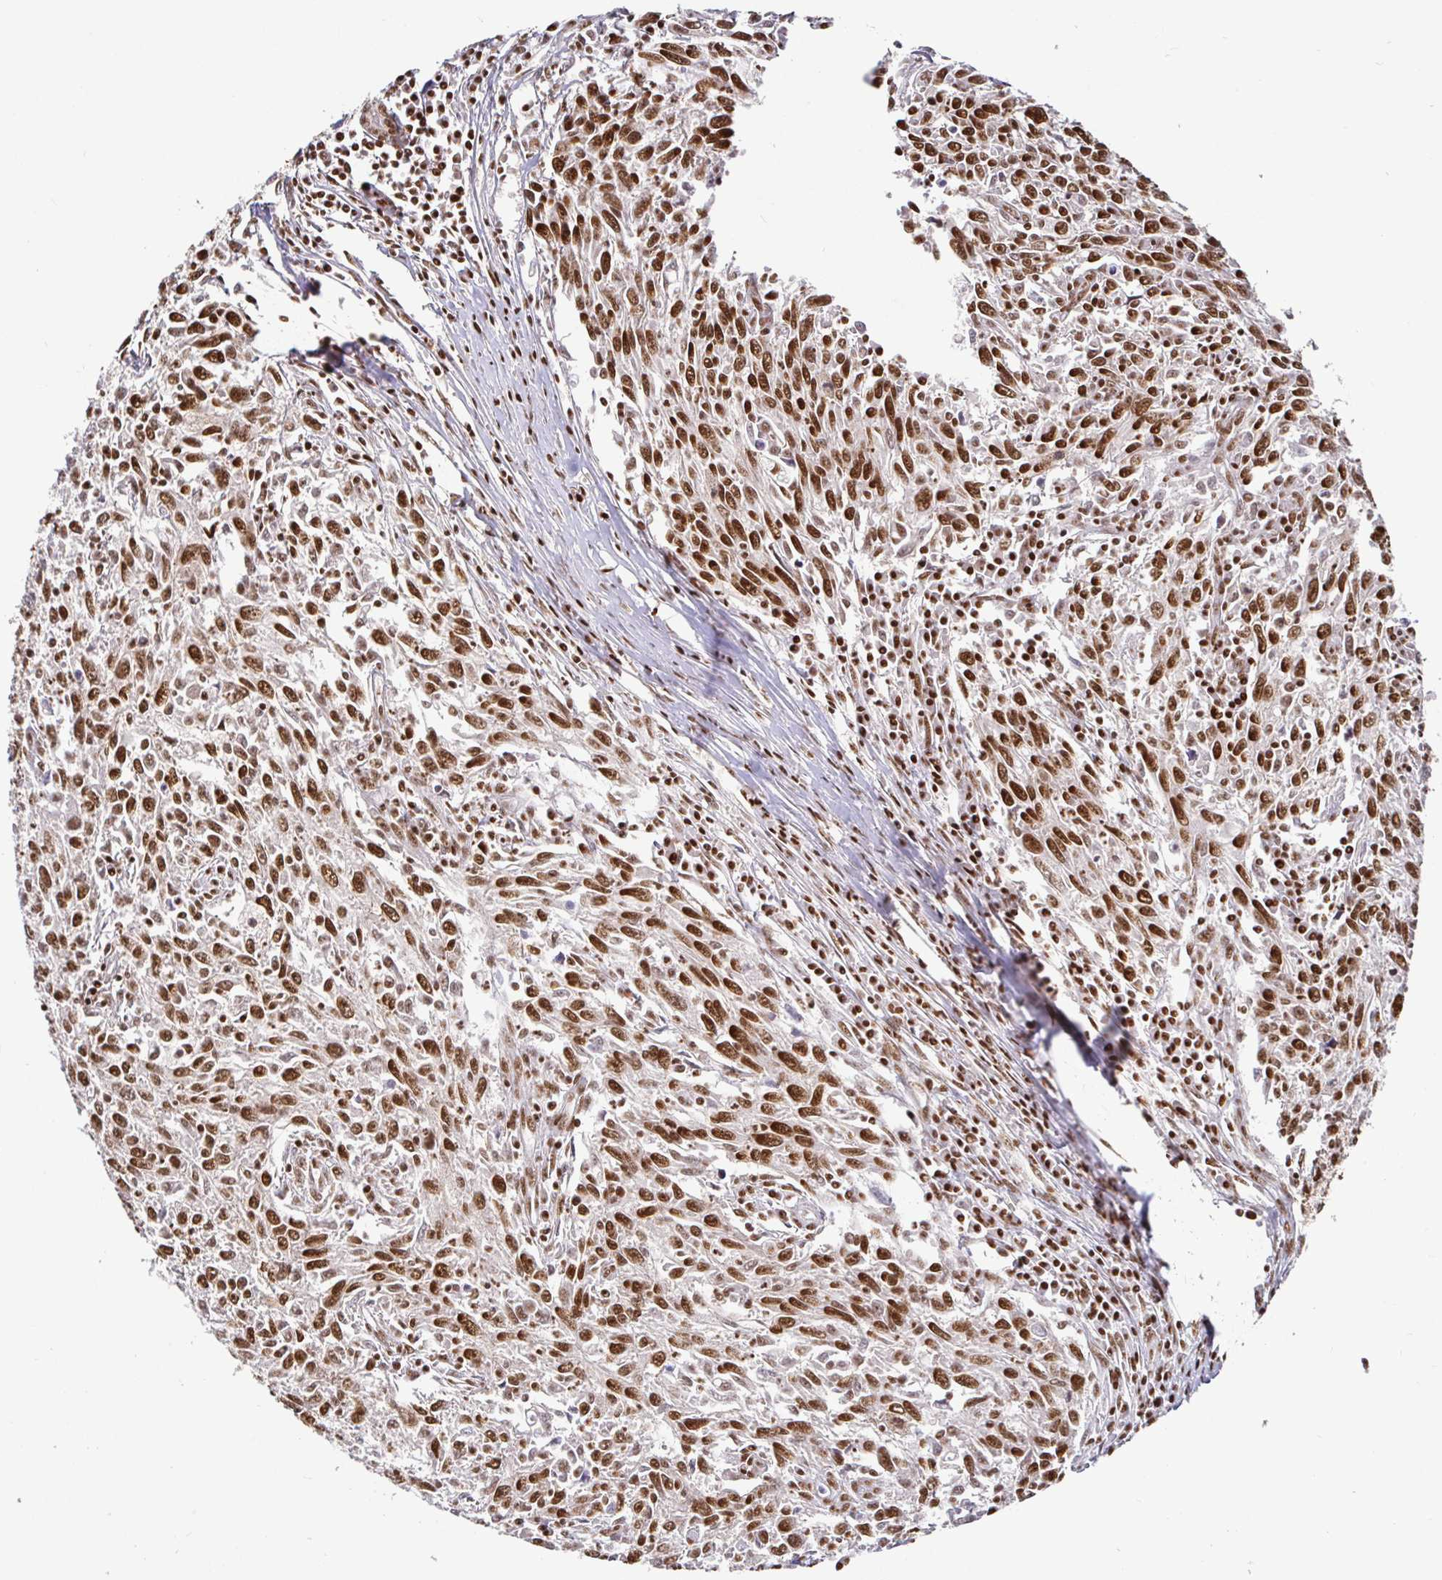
{"staining": {"intensity": "strong", "quantity": ">75%", "location": "nuclear"}, "tissue": "breast cancer", "cell_type": "Tumor cells", "image_type": "cancer", "snomed": [{"axis": "morphology", "description": "Duct carcinoma"}, {"axis": "topography", "description": "Breast"}], "caption": "Breast cancer stained with a protein marker shows strong staining in tumor cells.", "gene": "SP3", "patient": {"sex": "female", "age": 50}}